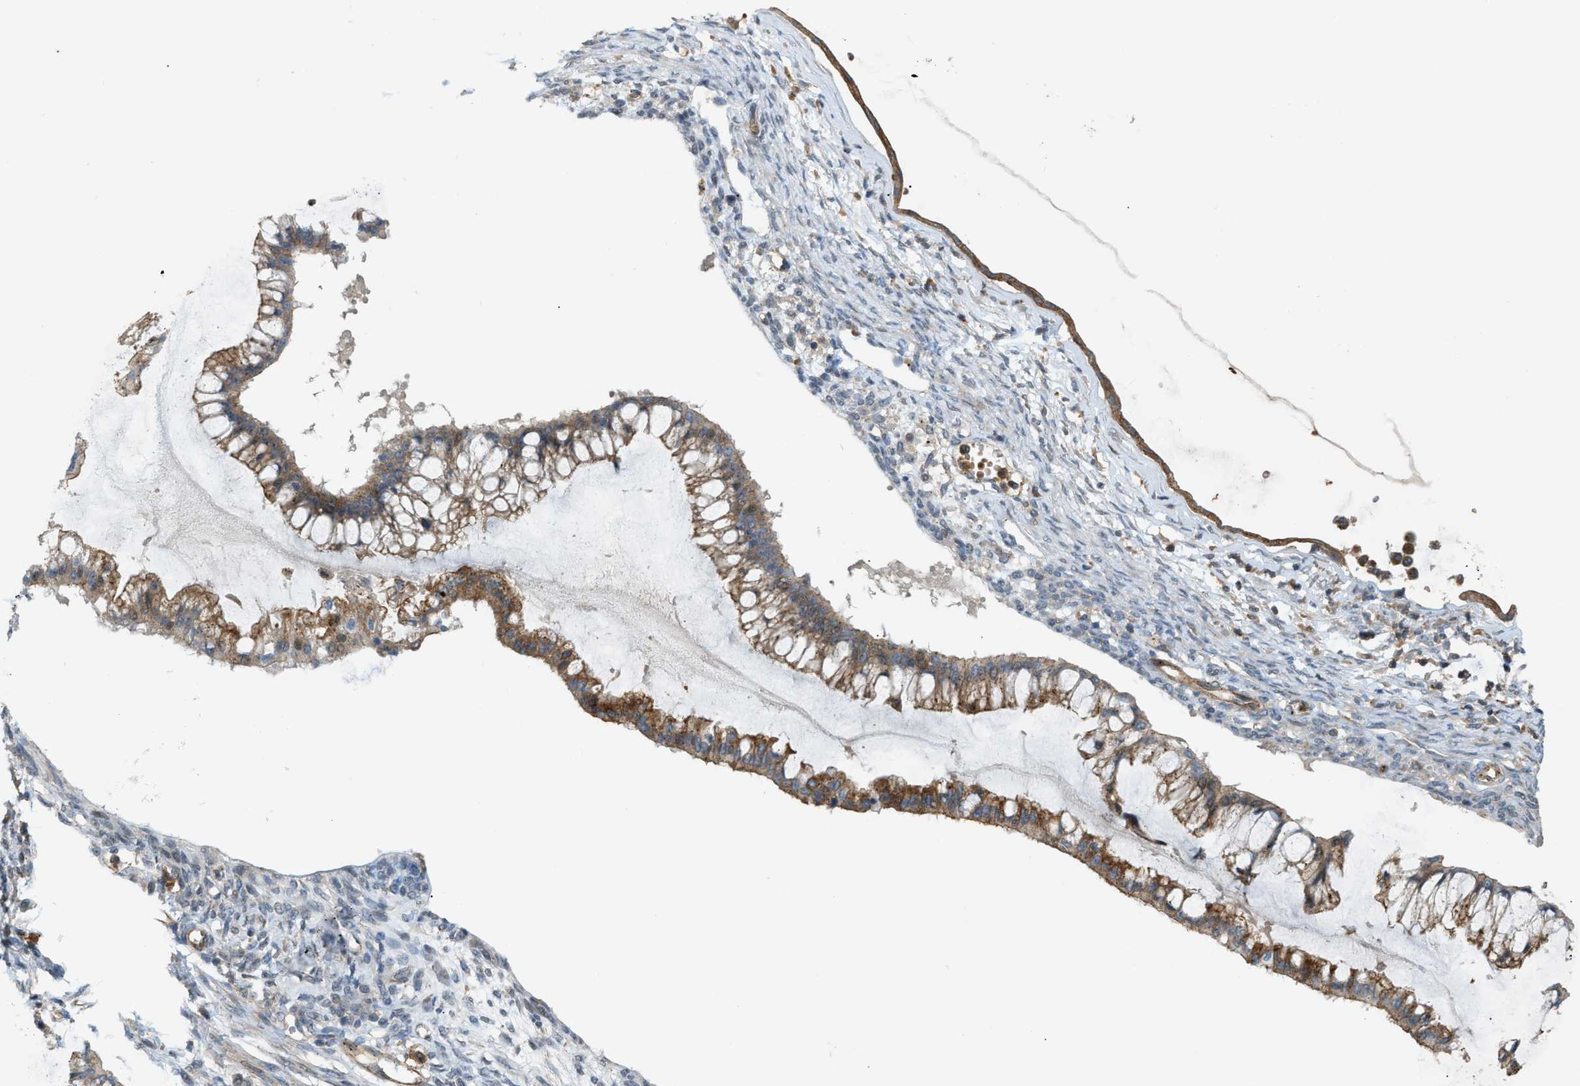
{"staining": {"intensity": "moderate", "quantity": ">75%", "location": "cytoplasmic/membranous"}, "tissue": "ovarian cancer", "cell_type": "Tumor cells", "image_type": "cancer", "snomed": [{"axis": "morphology", "description": "Cystadenocarcinoma, mucinous, NOS"}, {"axis": "topography", "description": "Ovary"}], "caption": "A high-resolution micrograph shows IHC staining of ovarian mucinous cystadenocarcinoma, which reveals moderate cytoplasmic/membranous positivity in approximately >75% of tumor cells.", "gene": "GRK6", "patient": {"sex": "female", "age": 73}}